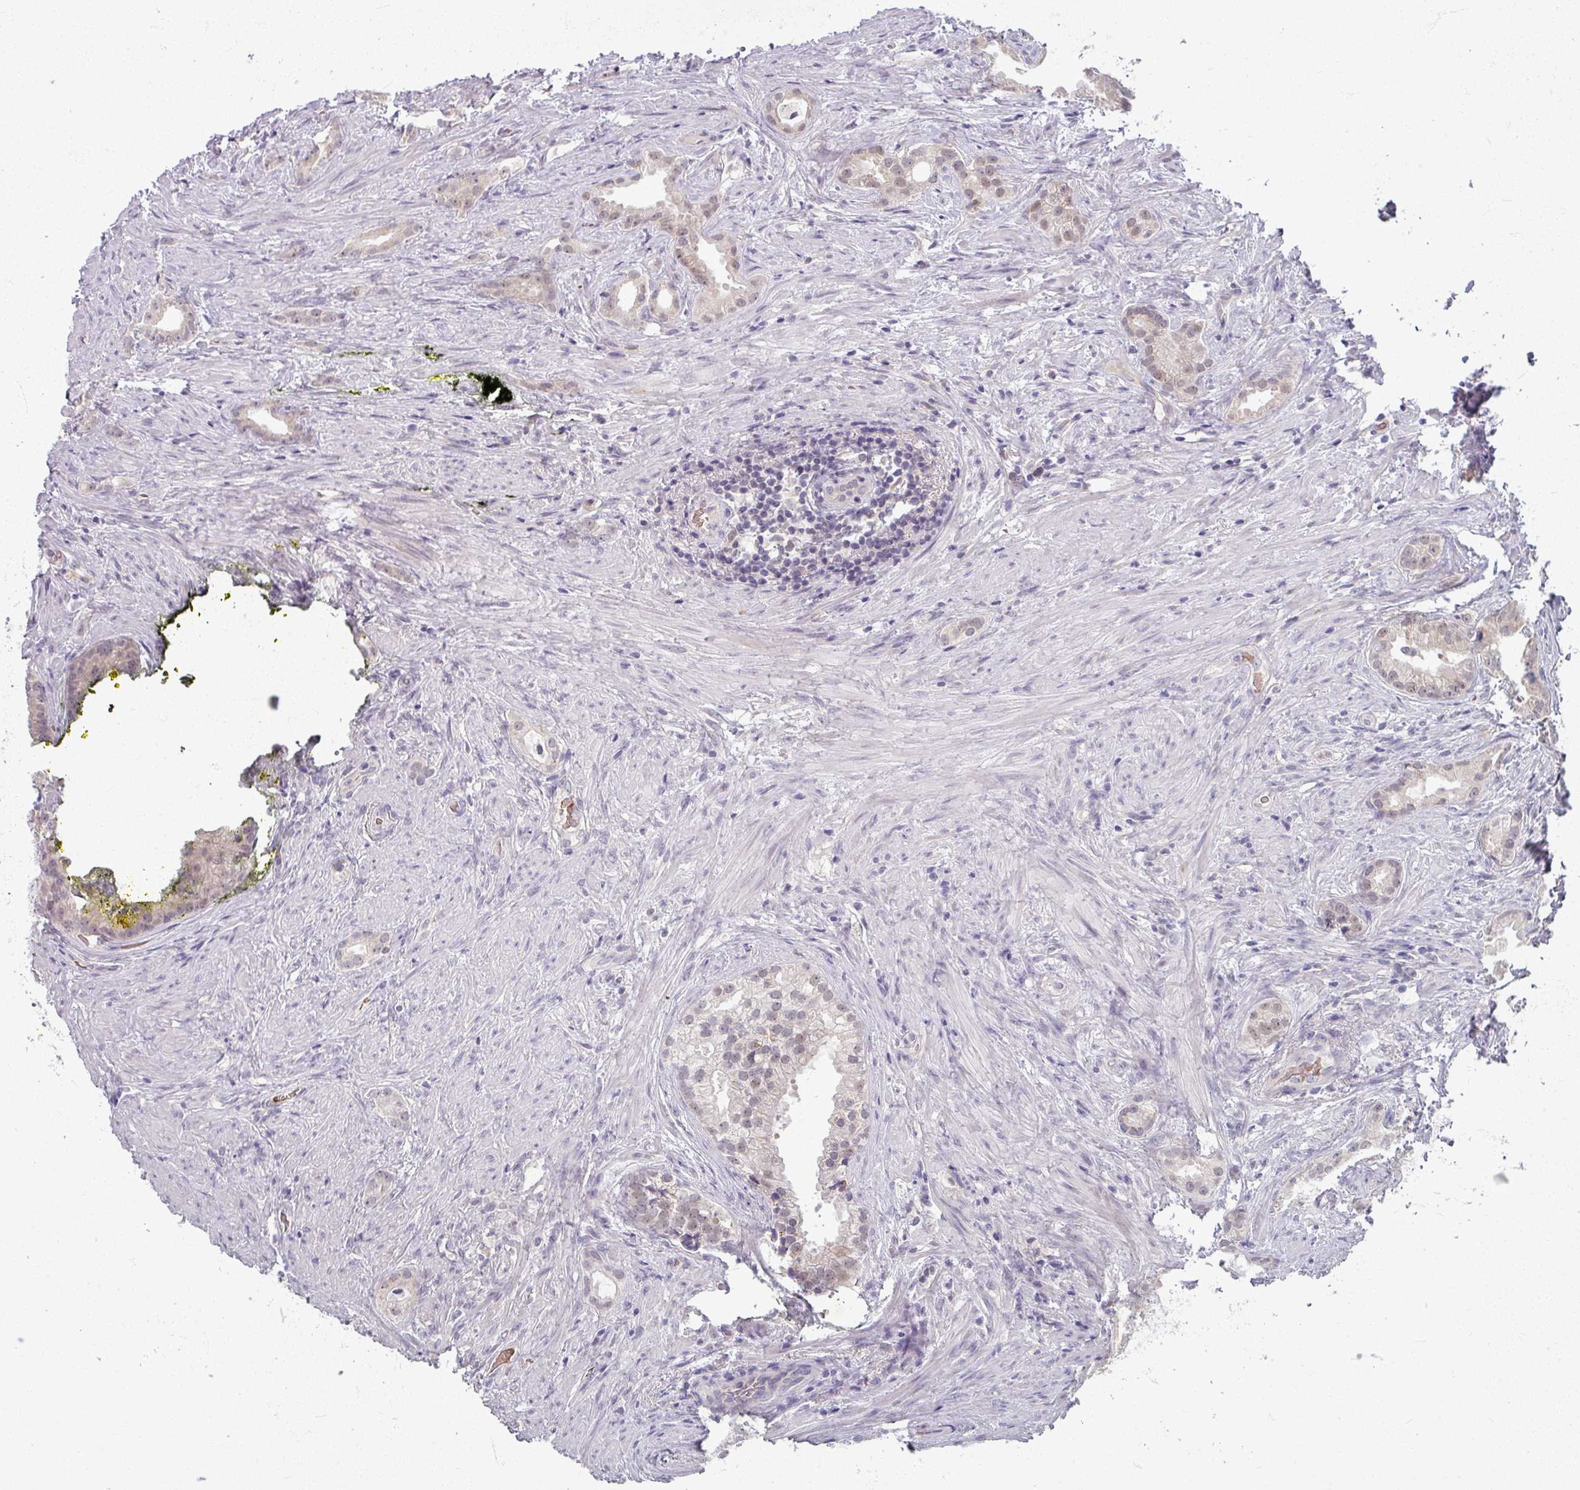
{"staining": {"intensity": "weak", "quantity": "<25%", "location": "nuclear"}, "tissue": "prostate cancer", "cell_type": "Tumor cells", "image_type": "cancer", "snomed": [{"axis": "morphology", "description": "Adenocarcinoma, Low grade"}, {"axis": "topography", "description": "Prostate"}], "caption": "An immunohistochemistry (IHC) image of prostate adenocarcinoma (low-grade) is shown. There is no staining in tumor cells of prostate adenocarcinoma (low-grade).", "gene": "KMT5C", "patient": {"sex": "male", "age": 71}}